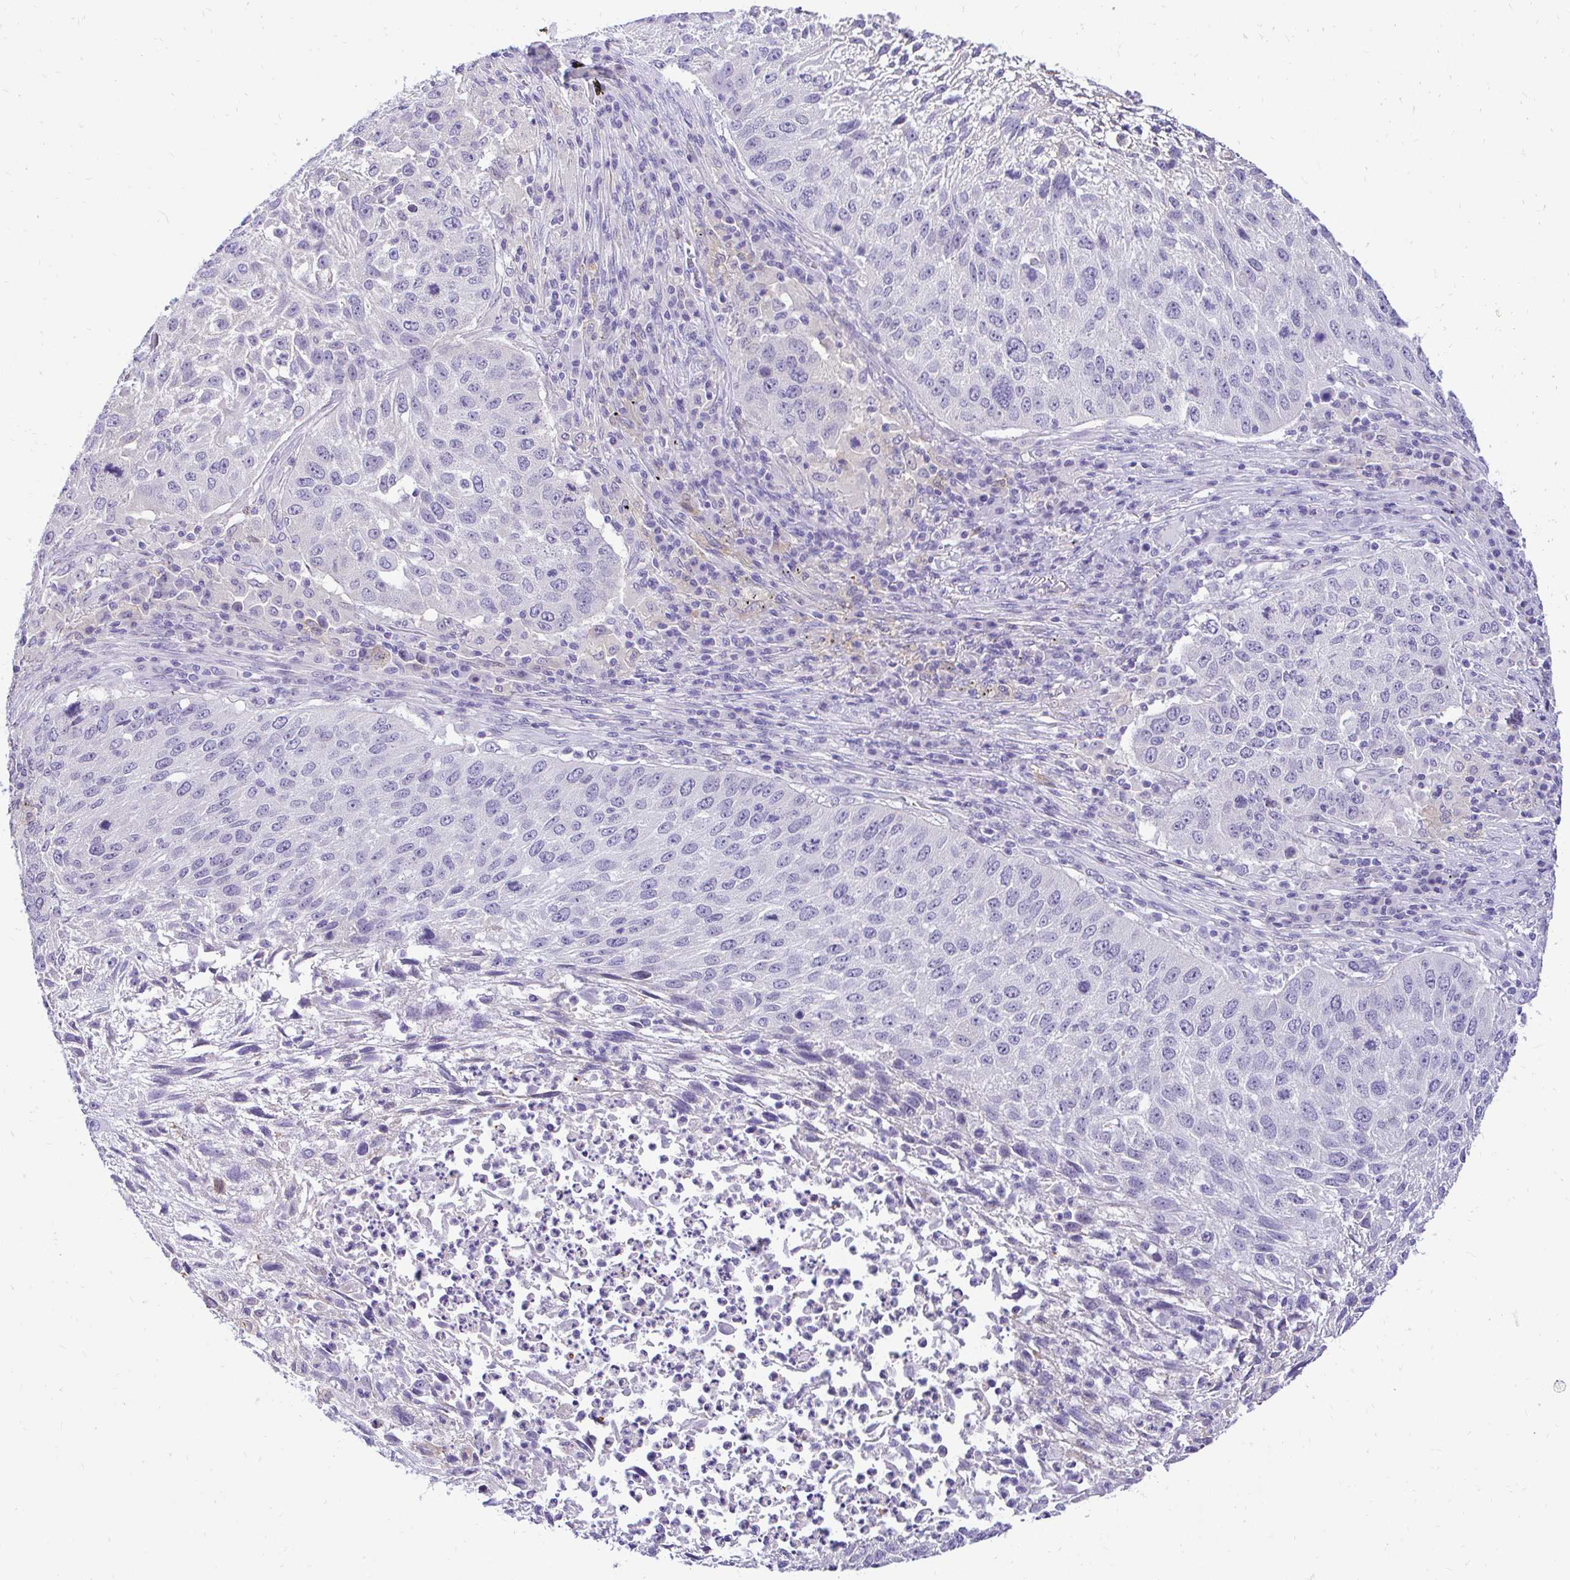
{"staining": {"intensity": "negative", "quantity": "none", "location": "none"}, "tissue": "lung cancer", "cell_type": "Tumor cells", "image_type": "cancer", "snomed": [{"axis": "morphology", "description": "Normal morphology"}, {"axis": "morphology", "description": "Squamous cell carcinoma, NOS"}, {"axis": "topography", "description": "Lymph node"}, {"axis": "topography", "description": "Lung"}], "caption": "Human lung squamous cell carcinoma stained for a protein using IHC demonstrates no staining in tumor cells.", "gene": "FATE1", "patient": {"sex": "male", "age": 67}}